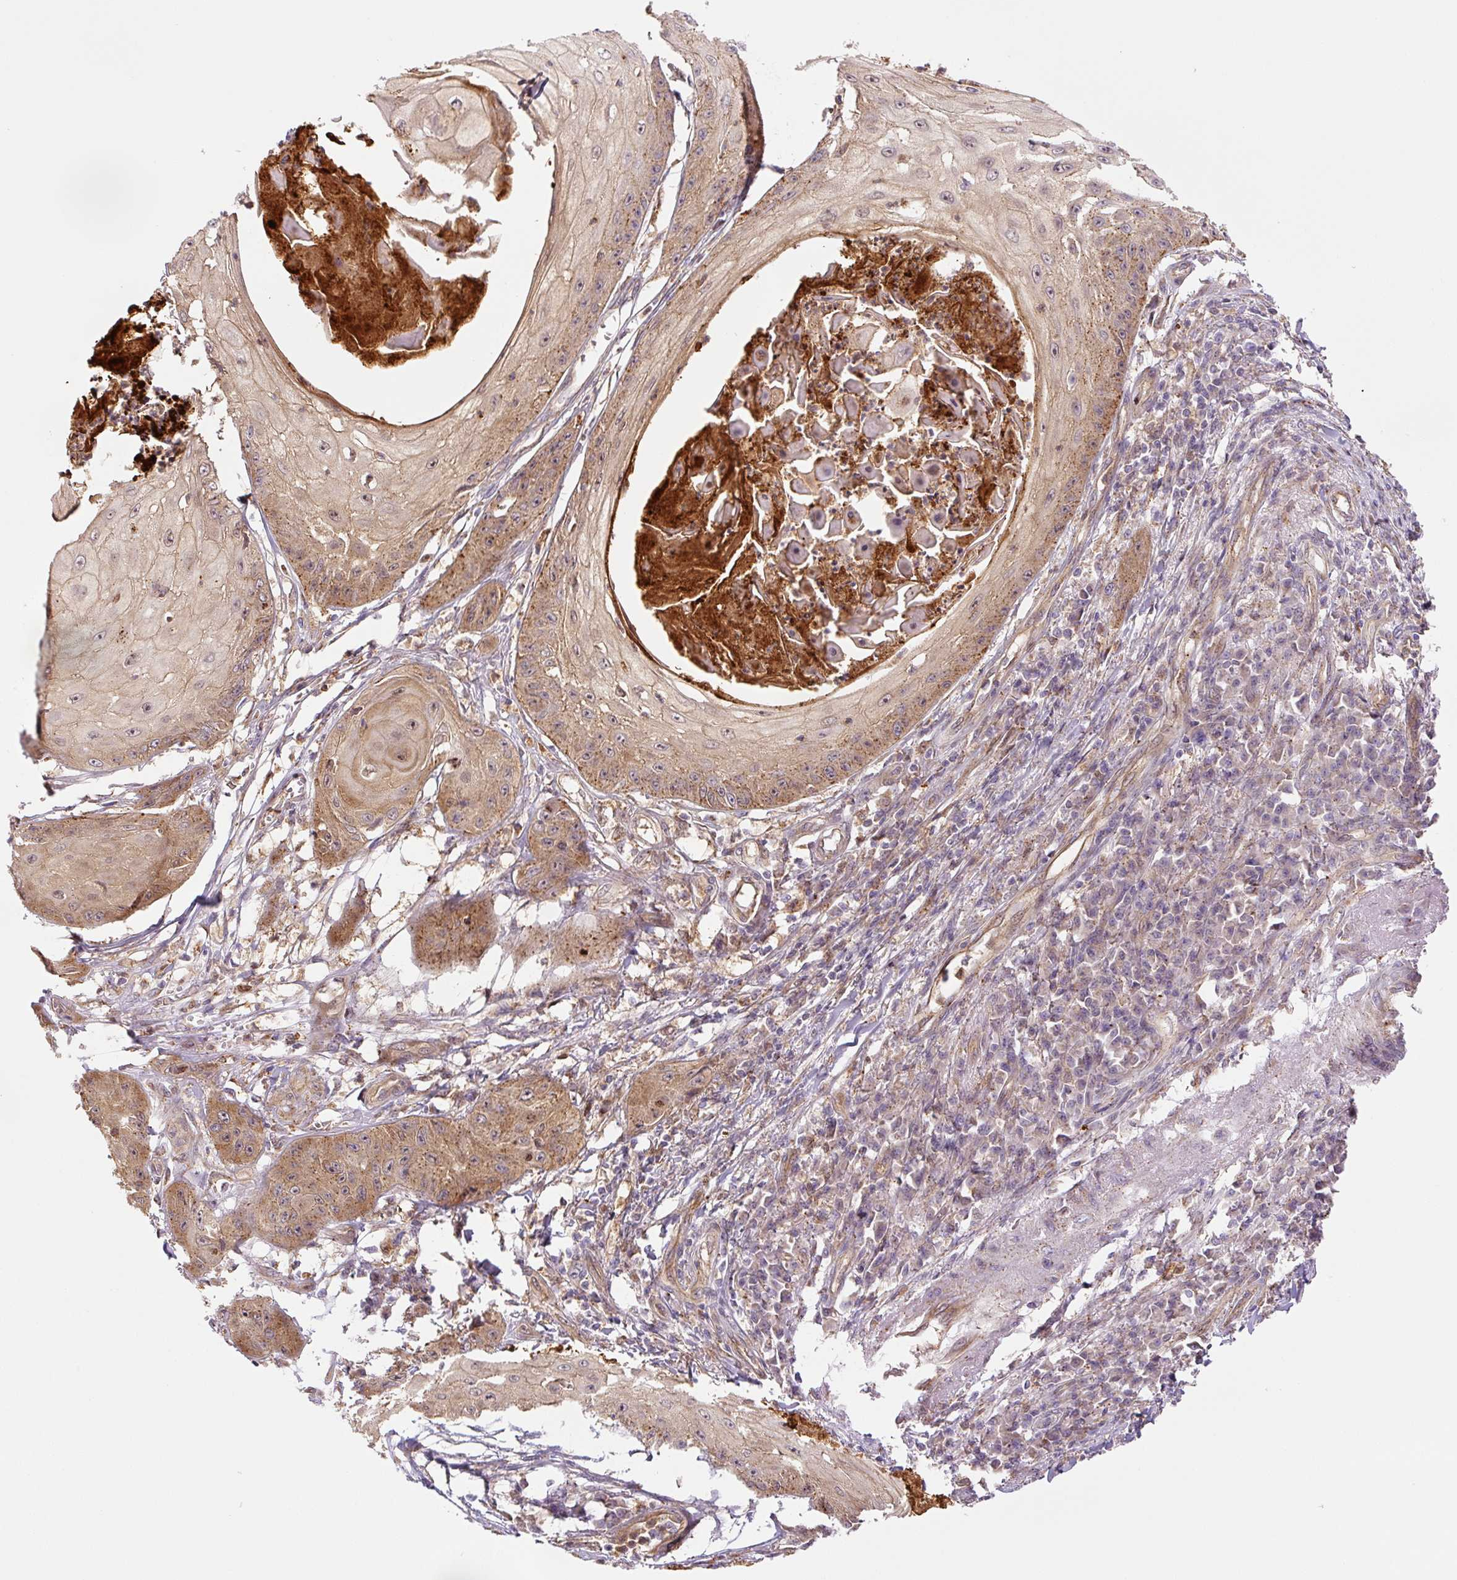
{"staining": {"intensity": "moderate", "quantity": ">75%", "location": "cytoplasmic/membranous"}, "tissue": "skin cancer", "cell_type": "Tumor cells", "image_type": "cancer", "snomed": [{"axis": "morphology", "description": "Squamous cell carcinoma, NOS"}, {"axis": "topography", "description": "Skin"}], "caption": "High-power microscopy captured an IHC photomicrograph of skin cancer, revealing moderate cytoplasmic/membranous expression in approximately >75% of tumor cells.", "gene": "ZSWIM7", "patient": {"sex": "male", "age": 70}}